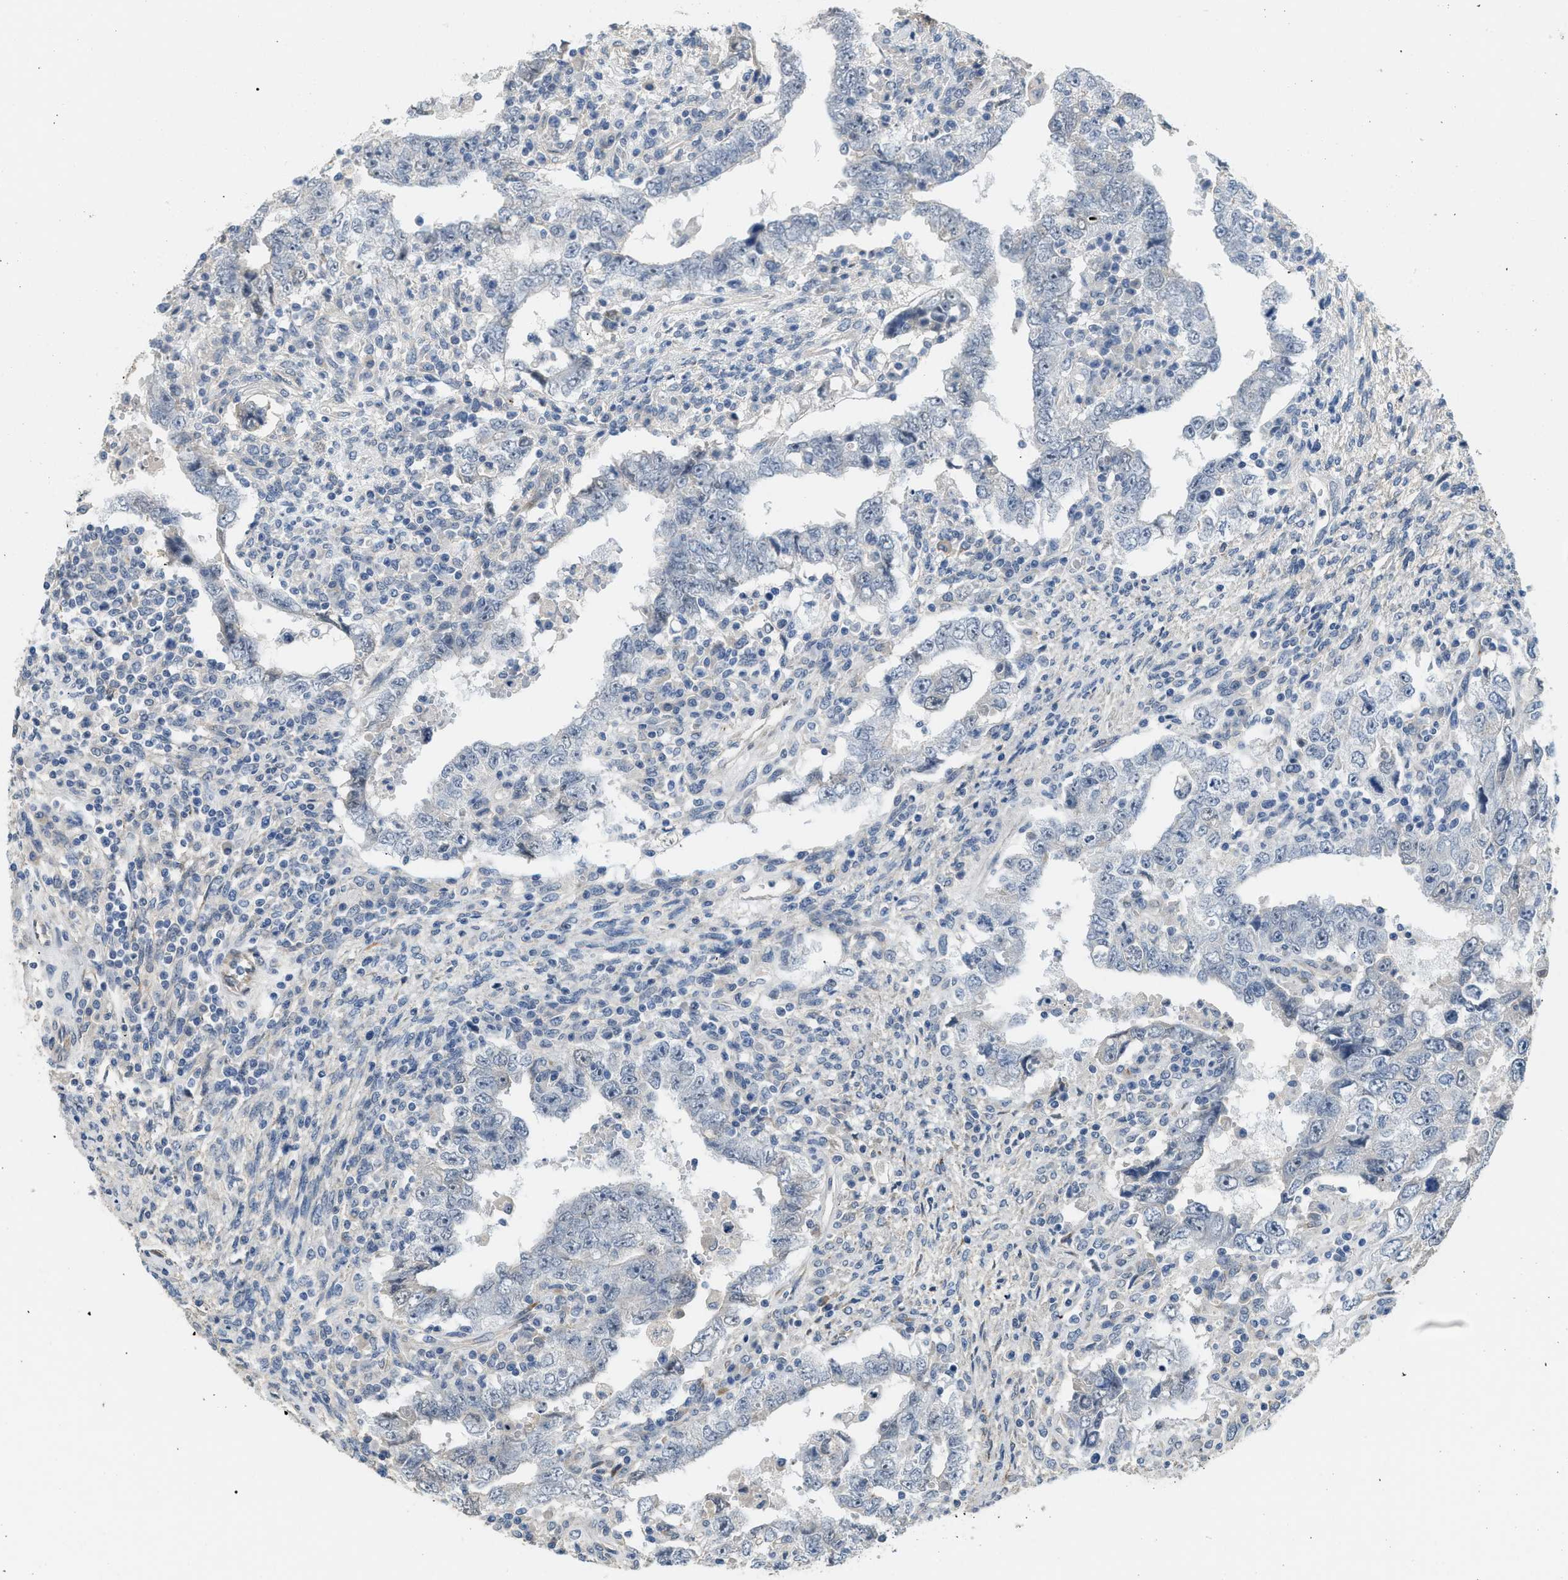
{"staining": {"intensity": "negative", "quantity": "none", "location": "none"}, "tissue": "testis cancer", "cell_type": "Tumor cells", "image_type": "cancer", "snomed": [{"axis": "morphology", "description": "Carcinoma, Embryonal, NOS"}, {"axis": "topography", "description": "Testis"}], "caption": "DAB immunohistochemical staining of testis embryonal carcinoma exhibits no significant staining in tumor cells.", "gene": "TMEM154", "patient": {"sex": "male", "age": 26}}